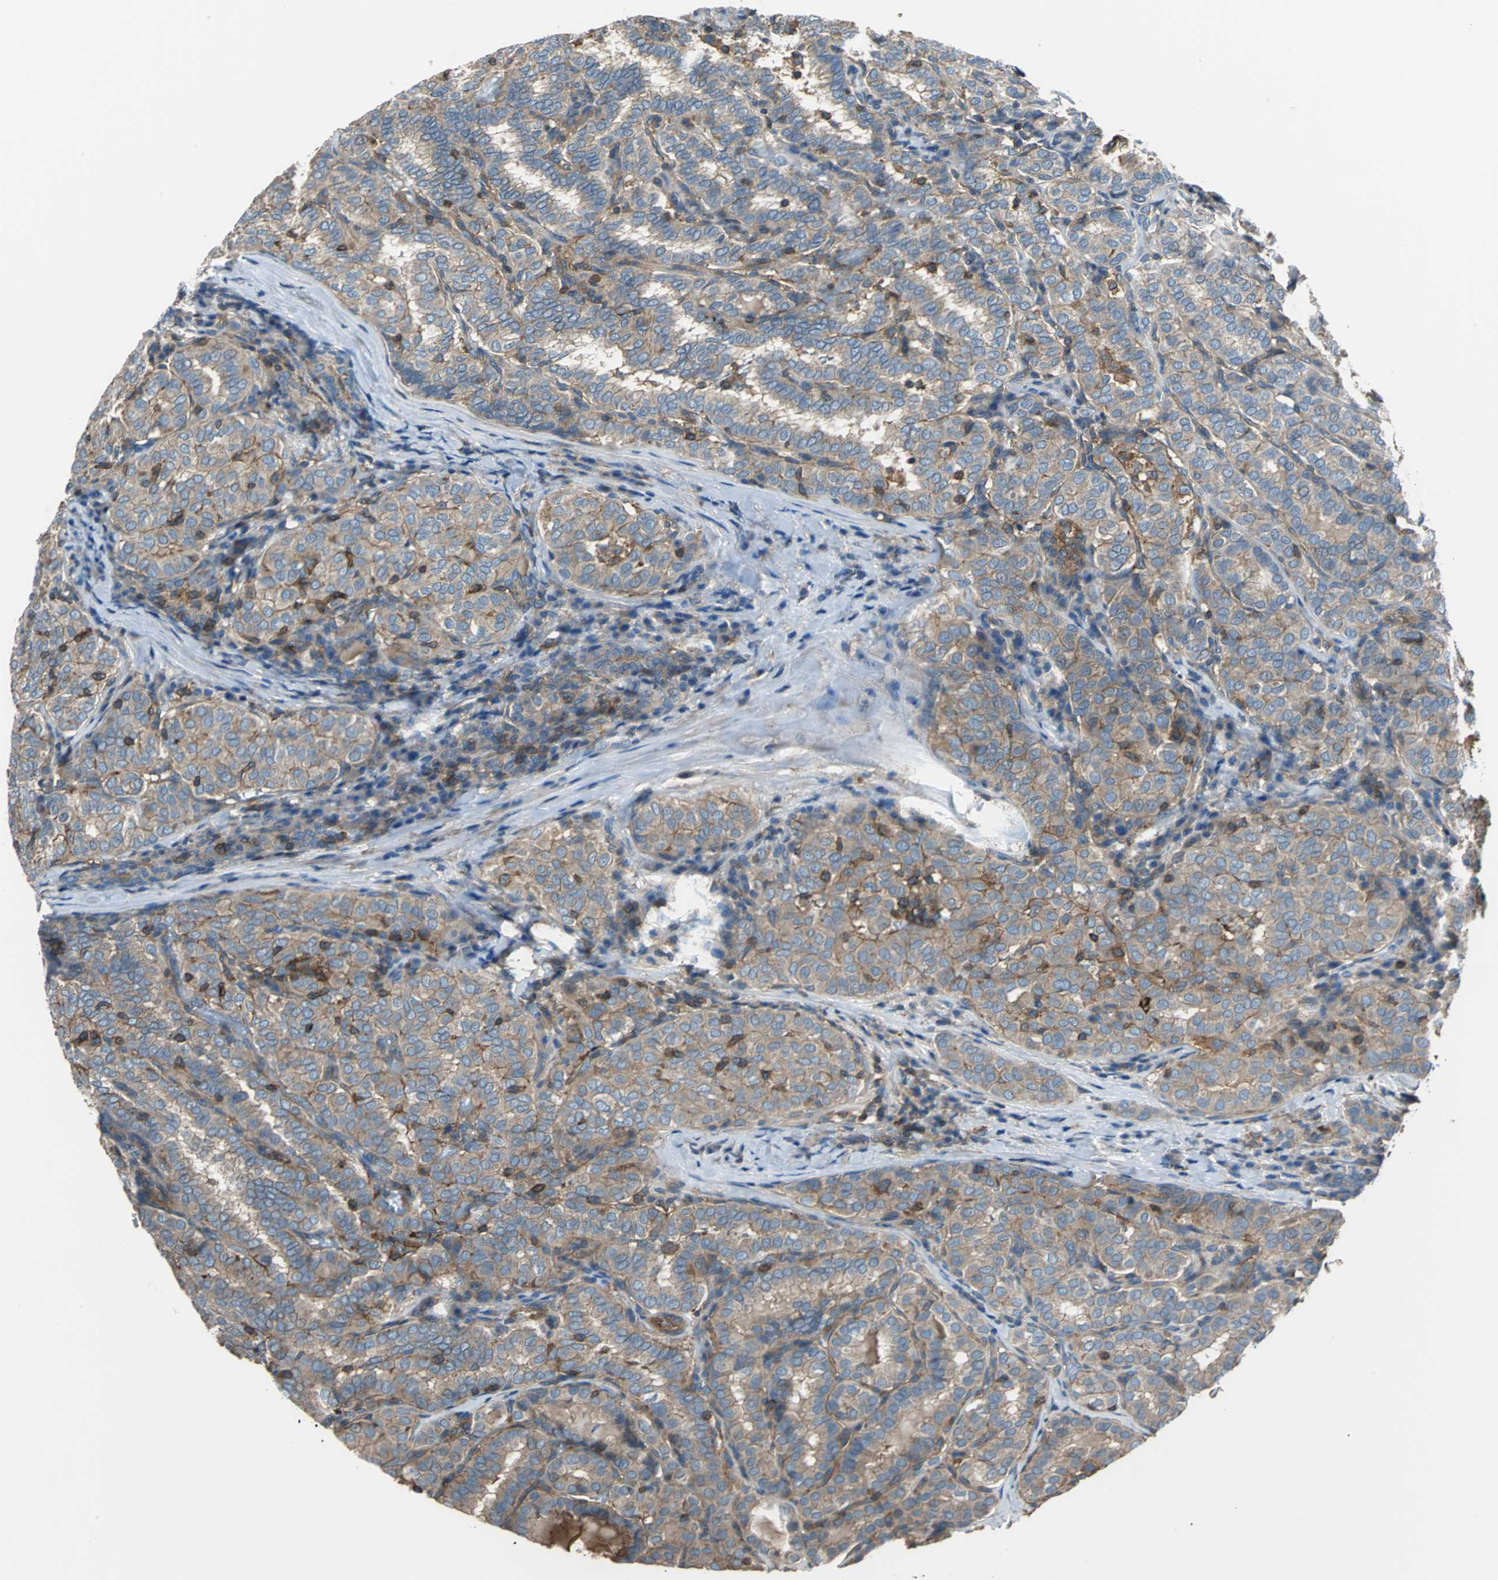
{"staining": {"intensity": "moderate", "quantity": ">75%", "location": "cytoplasmic/membranous"}, "tissue": "thyroid cancer", "cell_type": "Tumor cells", "image_type": "cancer", "snomed": [{"axis": "morphology", "description": "Normal tissue, NOS"}, {"axis": "morphology", "description": "Papillary adenocarcinoma, NOS"}, {"axis": "topography", "description": "Thyroid gland"}], "caption": "High-magnification brightfield microscopy of papillary adenocarcinoma (thyroid) stained with DAB (3,3'-diaminobenzidine) (brown) and counterstained with hematoxylin (blue). tumor cells exhibit moderate cytoplasmic/membranous expression is present in approximately>75% of cells.", "gene": "PARVA", "patient": {"sex": "female", "age": 30}}